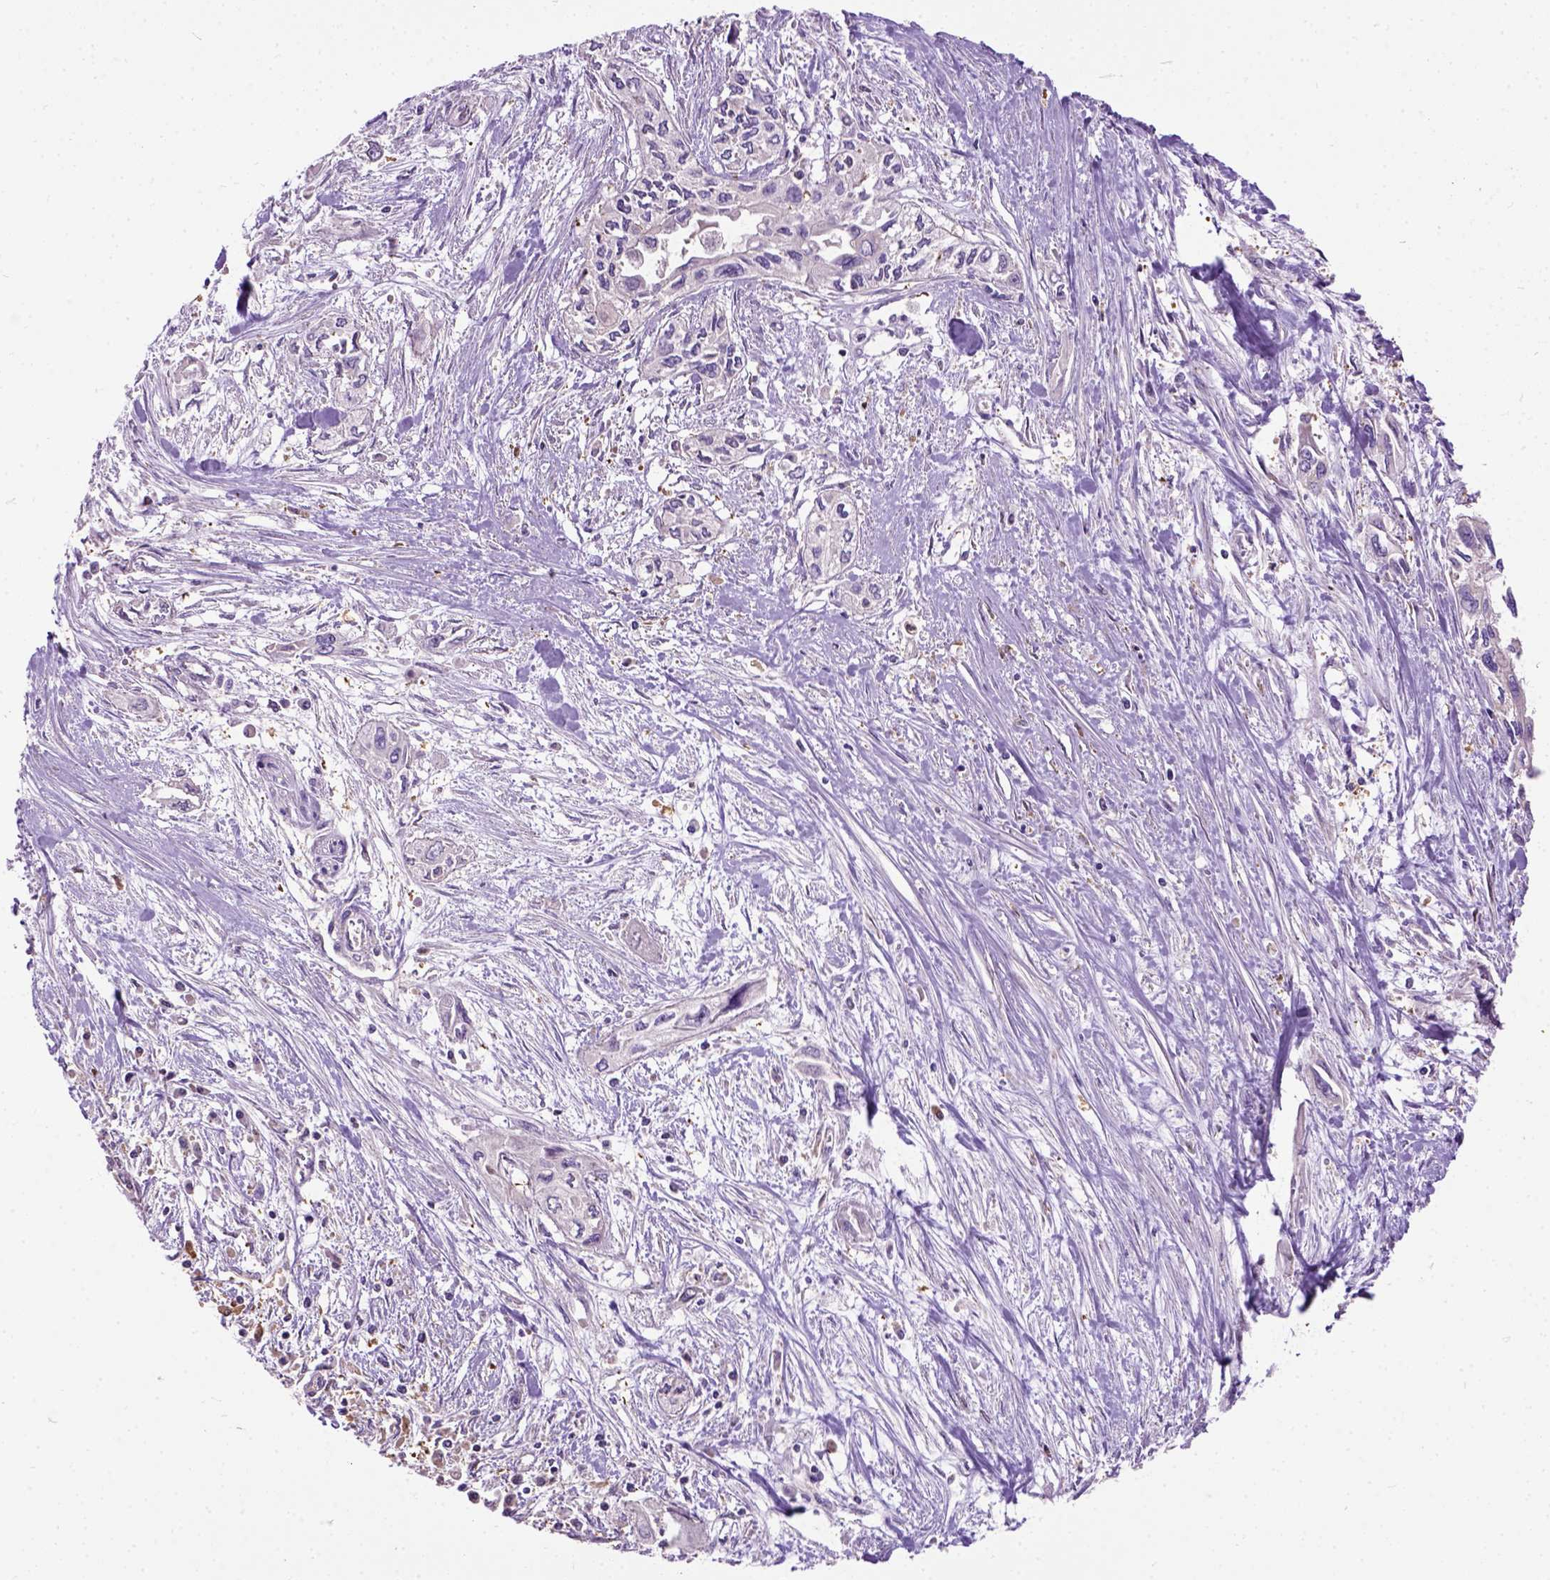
{"staining": {"intensity": "weak", "quantity": "25%-75%", "location": "cytoplasmic/membranous"}, "tissue": "pancreatic cancer", "cell_type": "Tumor cells", "image_type": "cancer", "snomed": [{"axis": "morphology", "description": "Adenocarcinoma, NOS"}, {"axis": "topography", "description": "Pancreas"}], "caption": "Protein expression analysis of pancreatic cancer (adenocarcinoma) reveals weak cytoplasmic/membranous positivity in approximately 25%-75% of tumor cells.", "gene": "SEMA4F", "patient": {"sex": "female", "age": 55}}